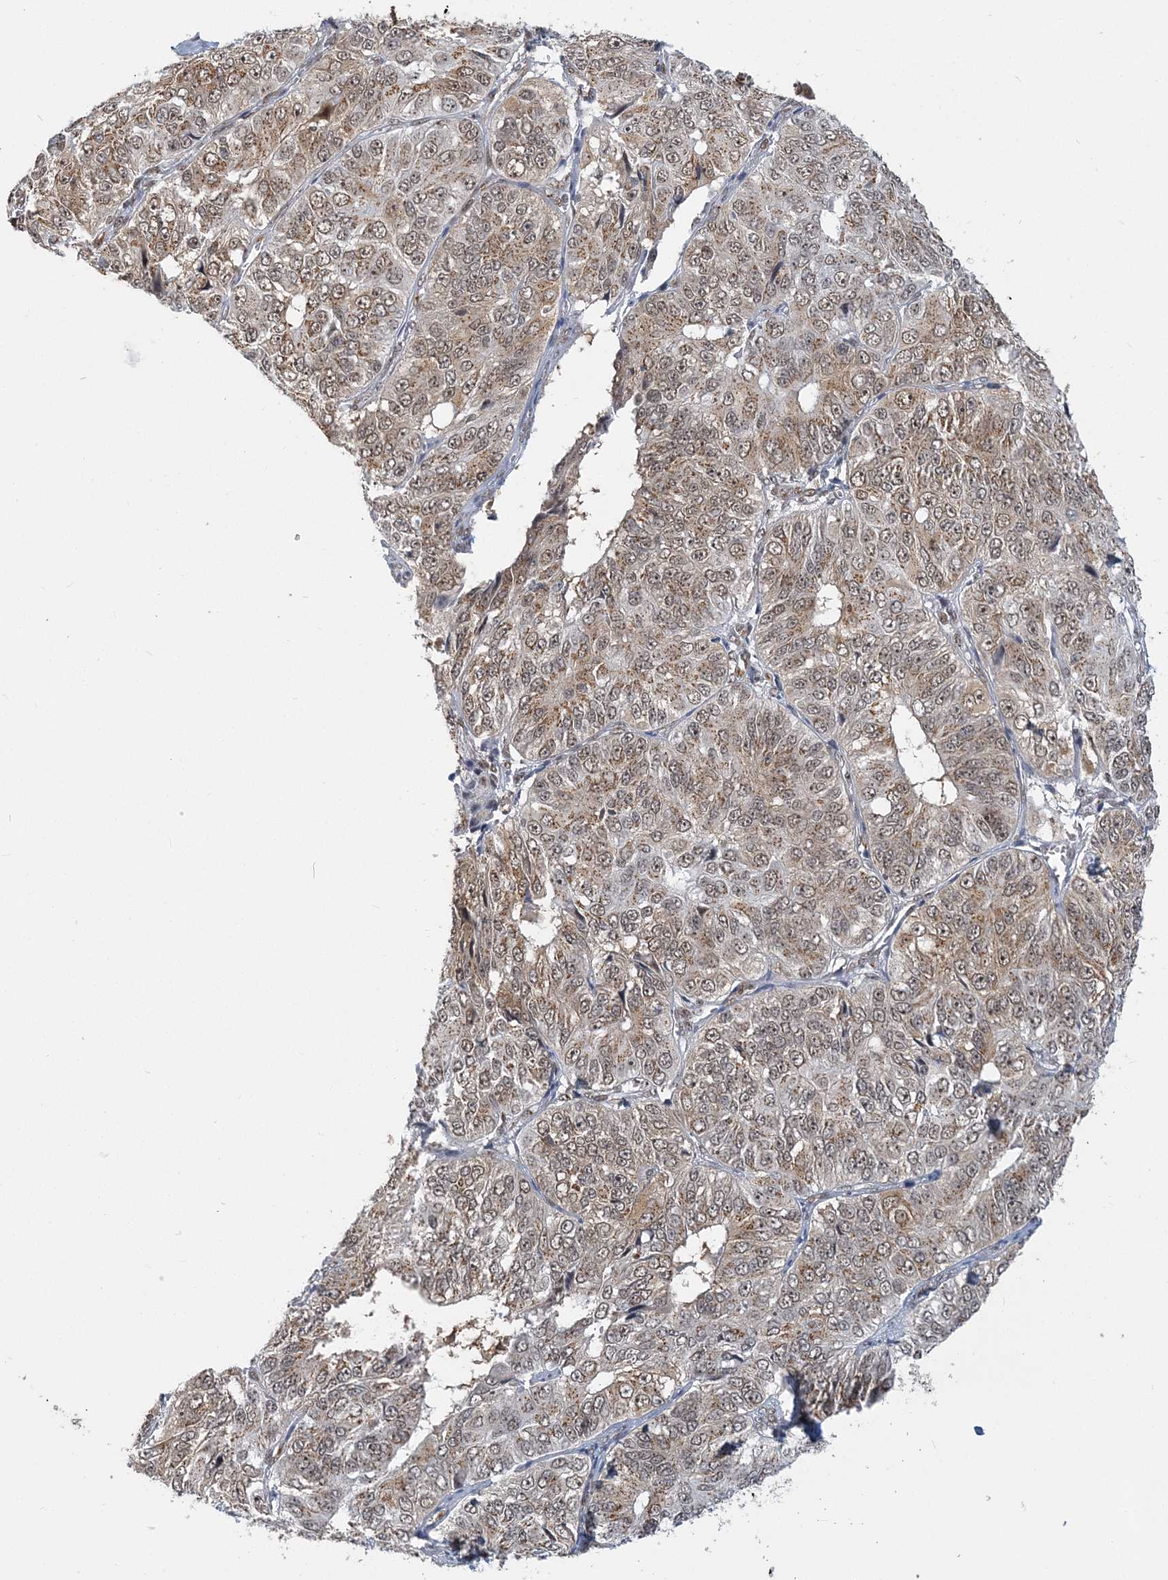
{"staining": {"intensity": "moderate", "quantity": ">75%", "location": "cytoplasmic/membranous,nuclear"}, "tissue": "ovarian cancer", "cell_type": "Tumor cells", "image_type": "cancer", "snomed": [{"axis": "morphology", "description": "Carcinoma, endometroid"}, {"axis": "topography", "description": "Ovary"}], "caption": "Protein analysis of ovarian endometroid carcinoma tissue shows moderate cytoplasmic/membranous and nuclear expression in about >75% of tumor cells.", "gene": "PLRG1", "patient": {"sex": "female", "age": 51}}